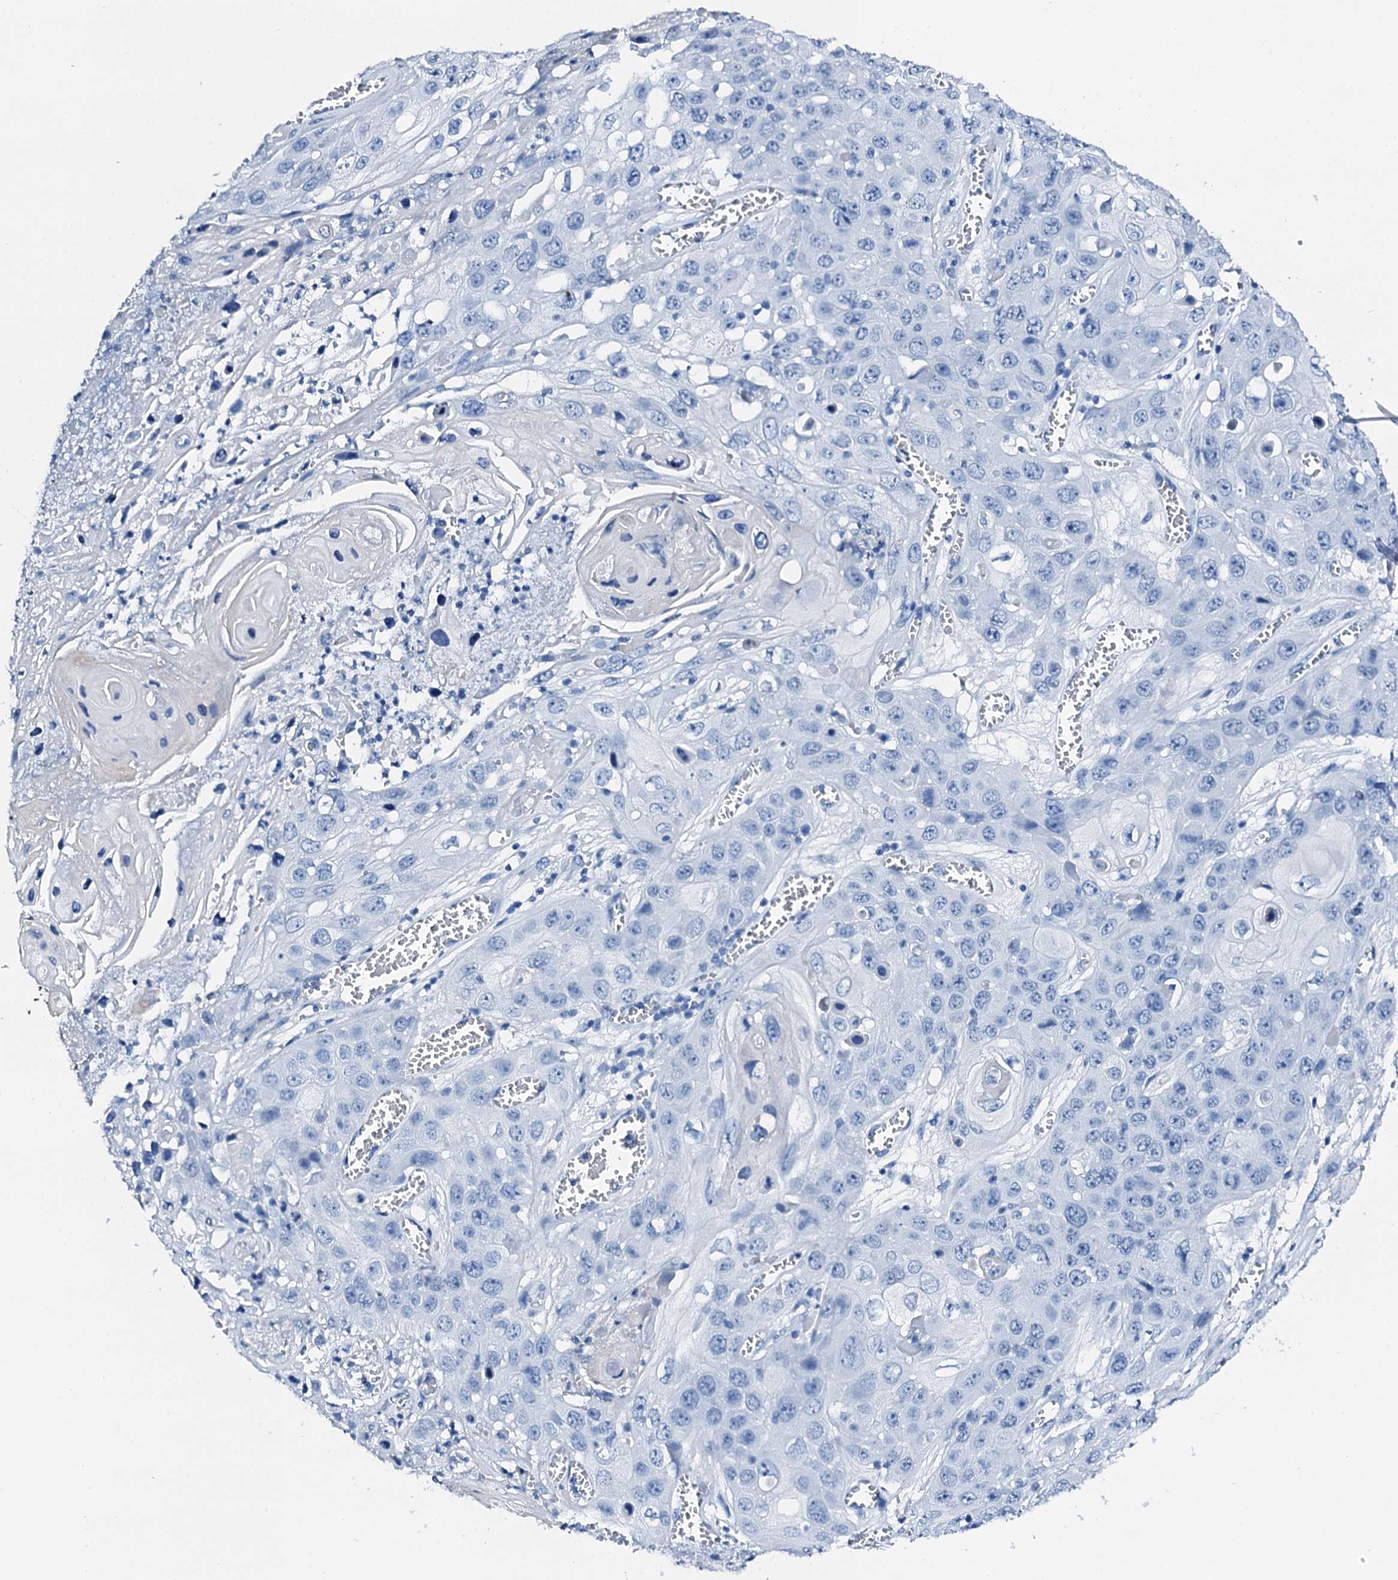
{"staining": {"intensity": "negative", "quantity": "none", "location": "none"}, "tissue": "skin cancer", "cell_type": "Tumor cells", "image_type": "cancer", "snomed": [{"axis": "morphology", "description": "Squamous cell carcinoma, NOS"}, {"axis": "topography", "description": "Skin"}], "caption": "Histopathology image shows no protein staining in tumor cells of skin squamous cell carcinoma tissue.", "gene": "PTH", "patient": {"sex": "male", "age": 55}}